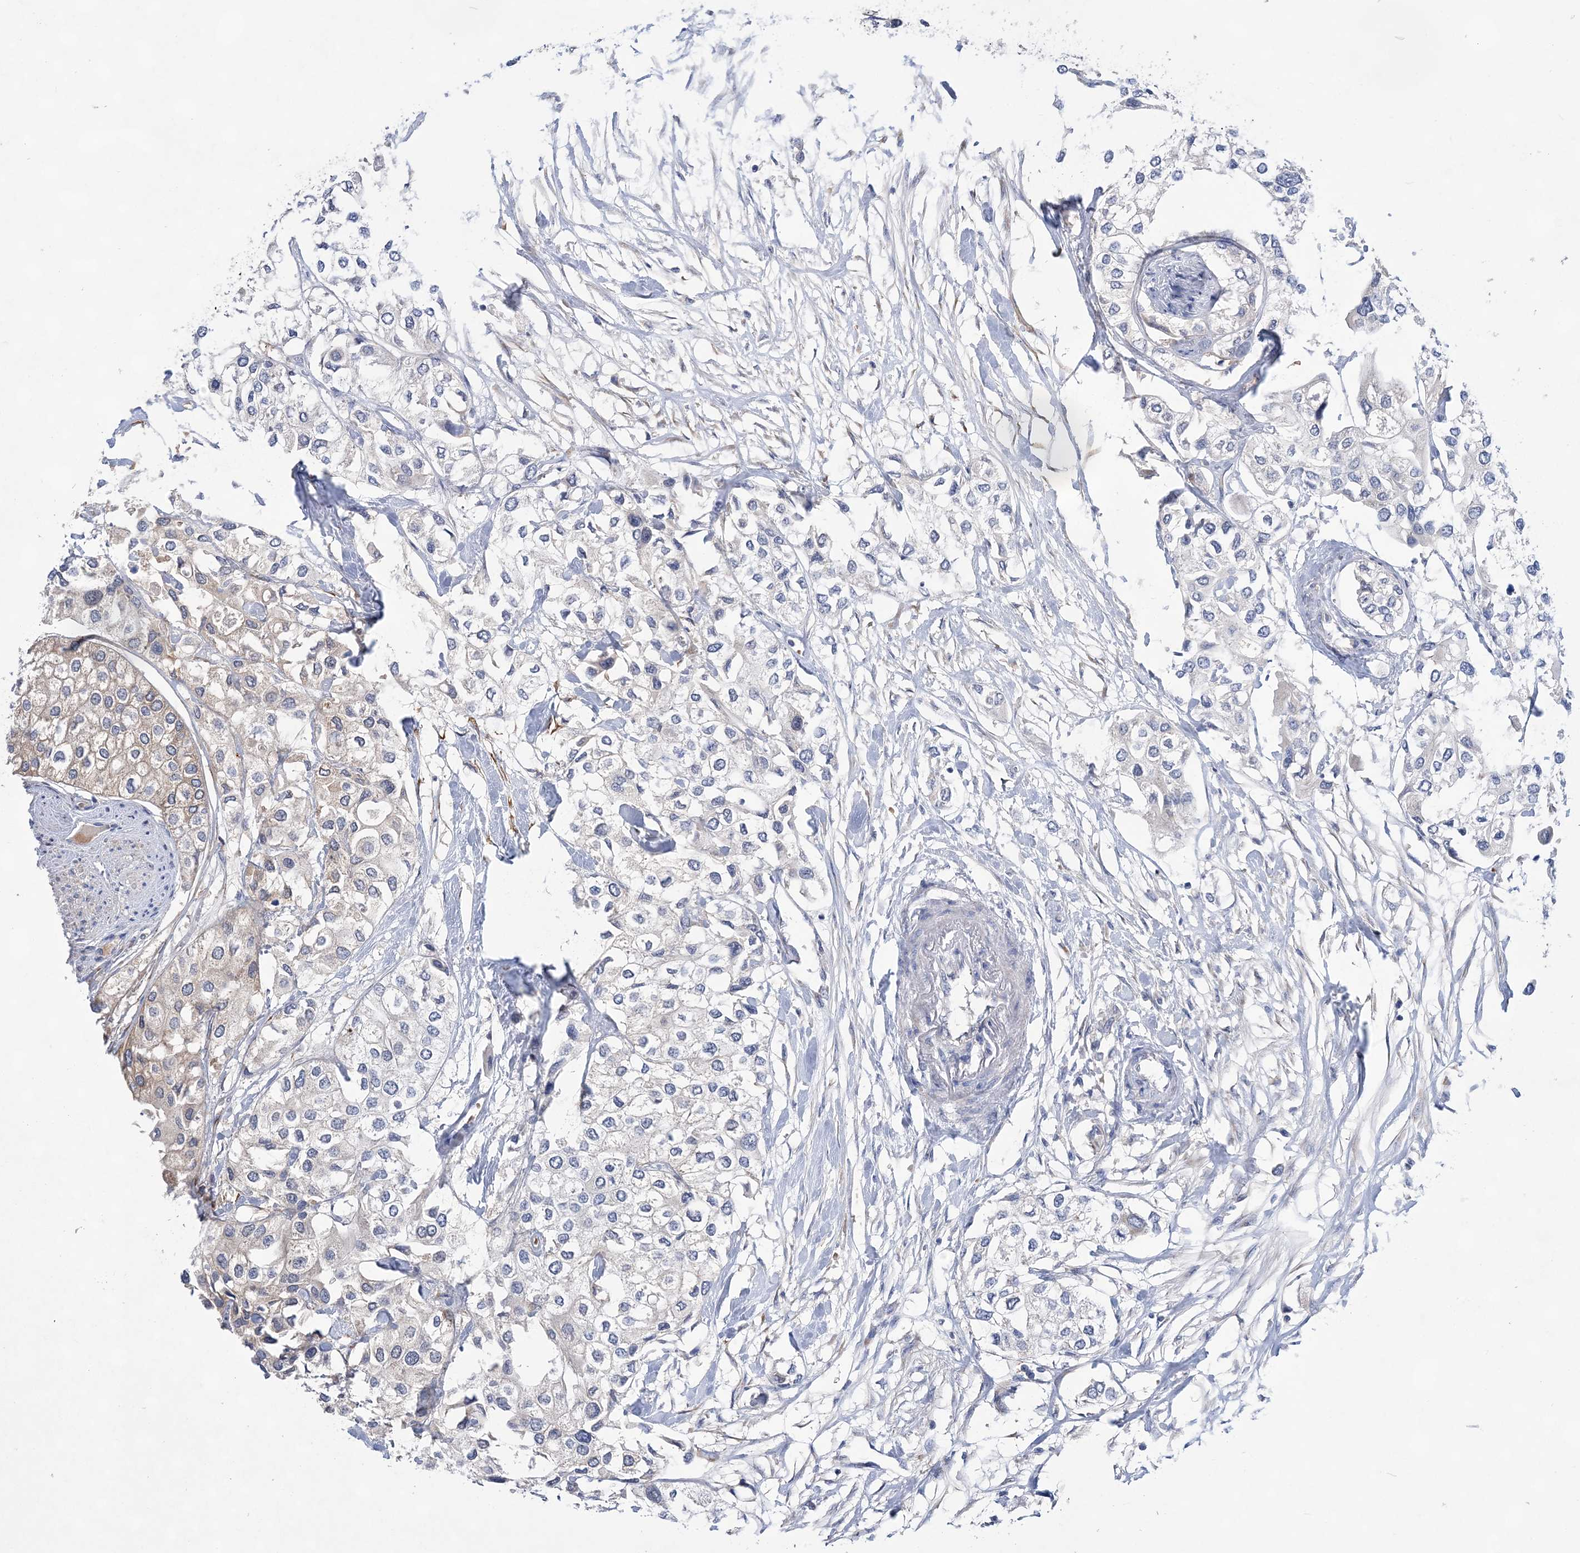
{"staining": {"intensity": "negative", "quantity": "none", "location": "none"}, "tissue": "urothelial cancer", "cell_type": "Tumor cells", "image_type": "cancer", "snomed": [{"axis": "morphology", "description": "Urothelial carcinoma, High grade"}, {"axis": "topography", "description": "Urinary bladder"}], "caption": "Human high-grade urothelial carcinoma stained for a protein using immunohistochemistry (IHC) reveals no staining in tumor cells.", "gene": "TRAPPC13", "patient": {"sex": "male", "age": 64}}